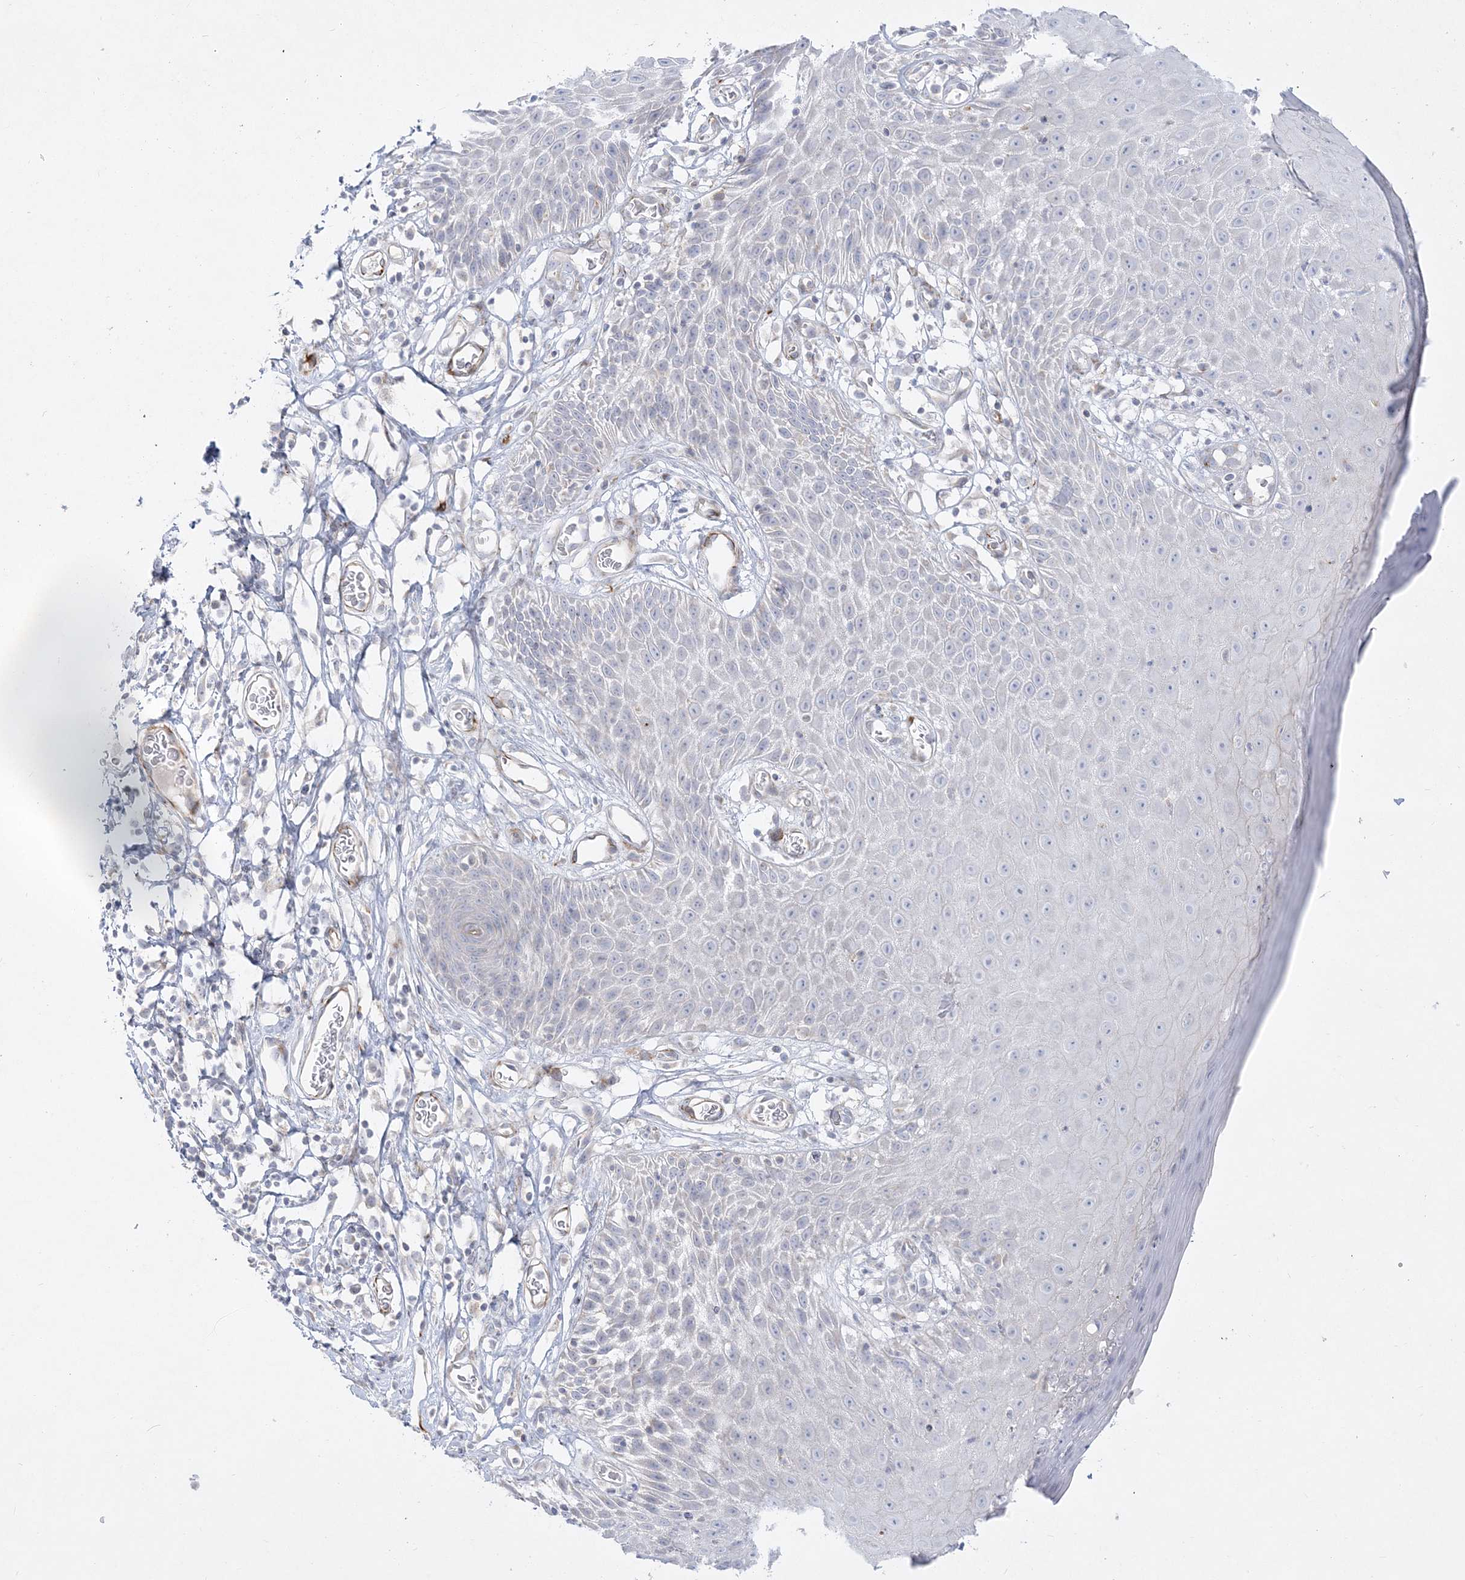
{"staining": {"intensity": "moderate", "quantity": "<25%", "location": "cytoplasmic/membranous"}, "tissue": "skin", "cell_type": "Epidermal cells", "image_type": "normal", "snomed": [{"axis": "morphology", "description": "Normal tissue, NOS"}, {"axis": "topography", "description": "Vulva"}], "caption": "A photomicrograph of human skin stained for a protein shows moderate cytoplasmic/membranous brown staining in epidermal cells. Using DAB (brown) and hematoxylin (blue) stains, captured at high magnification using brightfield microscopy.", "gene": "GPAT2", "patient": {"sex": "female", "age": 68}}